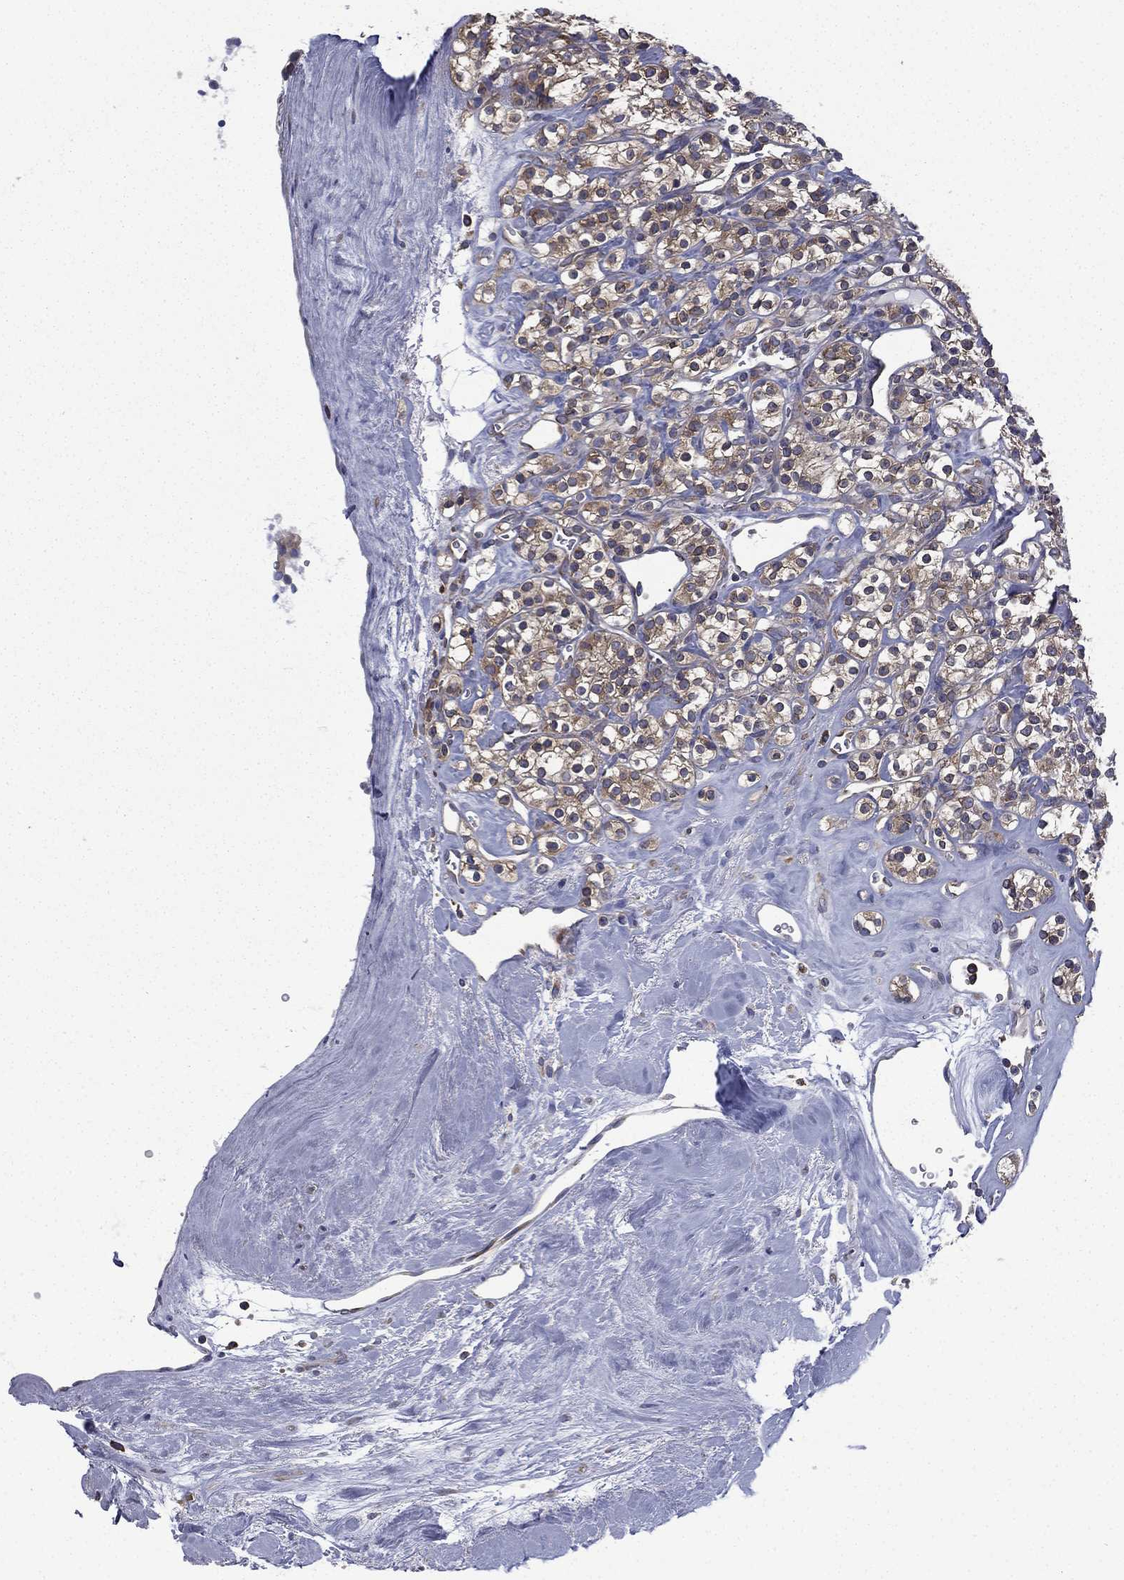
{"staining": {"intensity": "weak", "quantity": "25%-75%", "location": "cytoplasmic/membranous"}, "tissue": "renal cancer", "cell_type": "Tumor cells", "image_type": "cancer", "snomed": [{"axis": "morphology", "description": "Adenocarcinoma, NOS"}, {"axis": "topography", "description": "Kidney"}], "caption": "Immunohistochemical staining of renal cancer demonstrates weak cytoplasmic/membranous protein positivity in approximately 25%-75% of tumor cells.", "gene": "FARSA", "patient": {"sex": "male", "age": 77}}